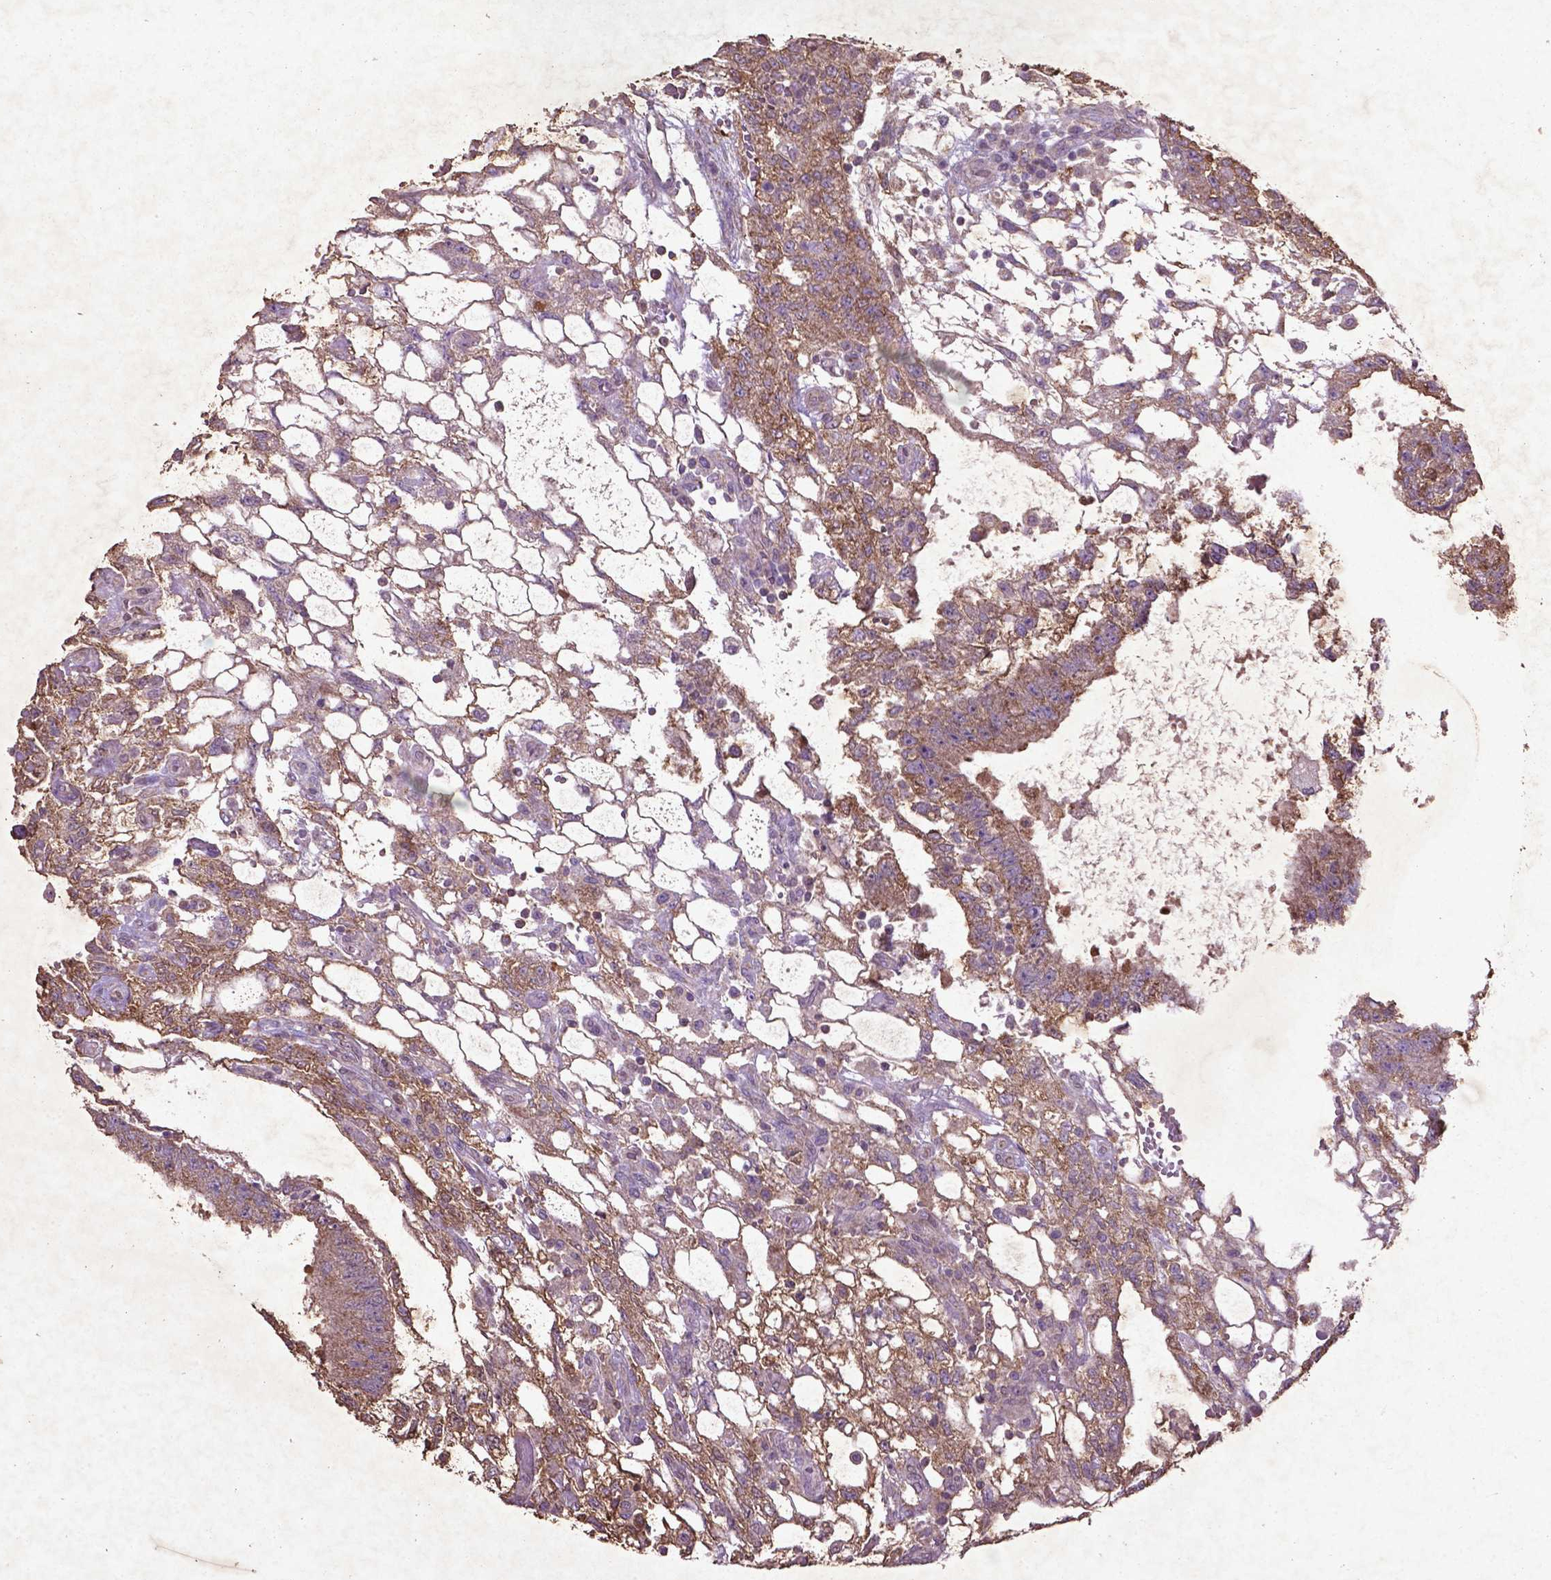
{"staining": {"intensity": "moderate", "quantity": ">75%", "location": "cytoplasmic/membranous"}, "tissue": "testis cancer", "cell_type": "Tumor cells", "image_type": "cancer", "snomed": [{"axis": "morphology", "description": "Carcinoma, Embryonal, NOS"}, {"axis": "topography", "description": "Testis"}], "caption": "Tumor cells demonstrate moderate cytoplasmic/membranous expression in about >75% of cells in testis cancer. The protein of interest is shown in brown color, while the nuclei are stained blue.", "gene": "MTOR", "patient": {"sex": "male", "age": 32}}